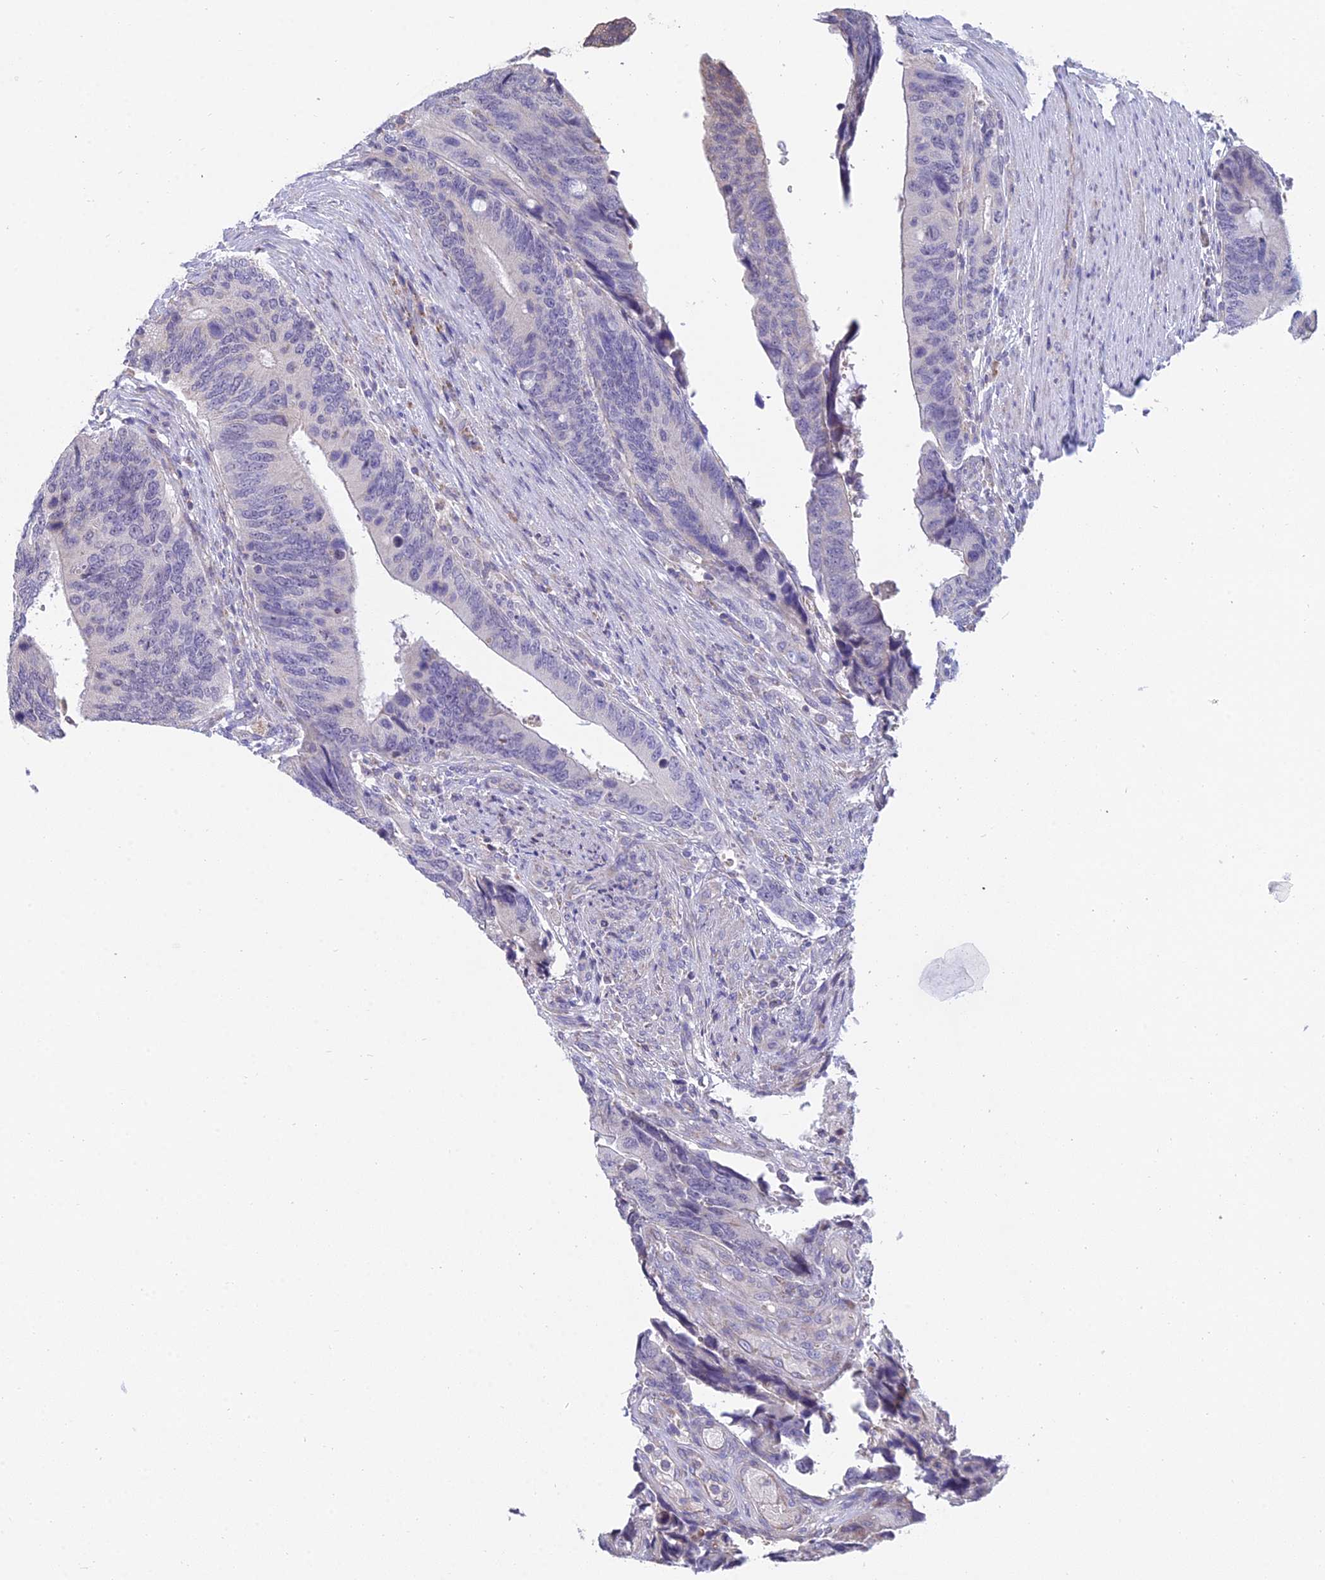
{"staining": {"intensity": "negative", "quantity": "none", "location": "none"}, "tissue": "colorectal cancer", "cell_type": "Tumor cells", "image_type": "cancer", "snomed": [{"axis": "morphology", "description": "Adenocarcinoma, NOS"}, {"axis": "topography", "description": "Colon"}], "caption": "The image exhibits no staining of tumor cells in colorectal cancer.", "gene": "CFAP206", "patient": {"sex": "male", "age": 87}}